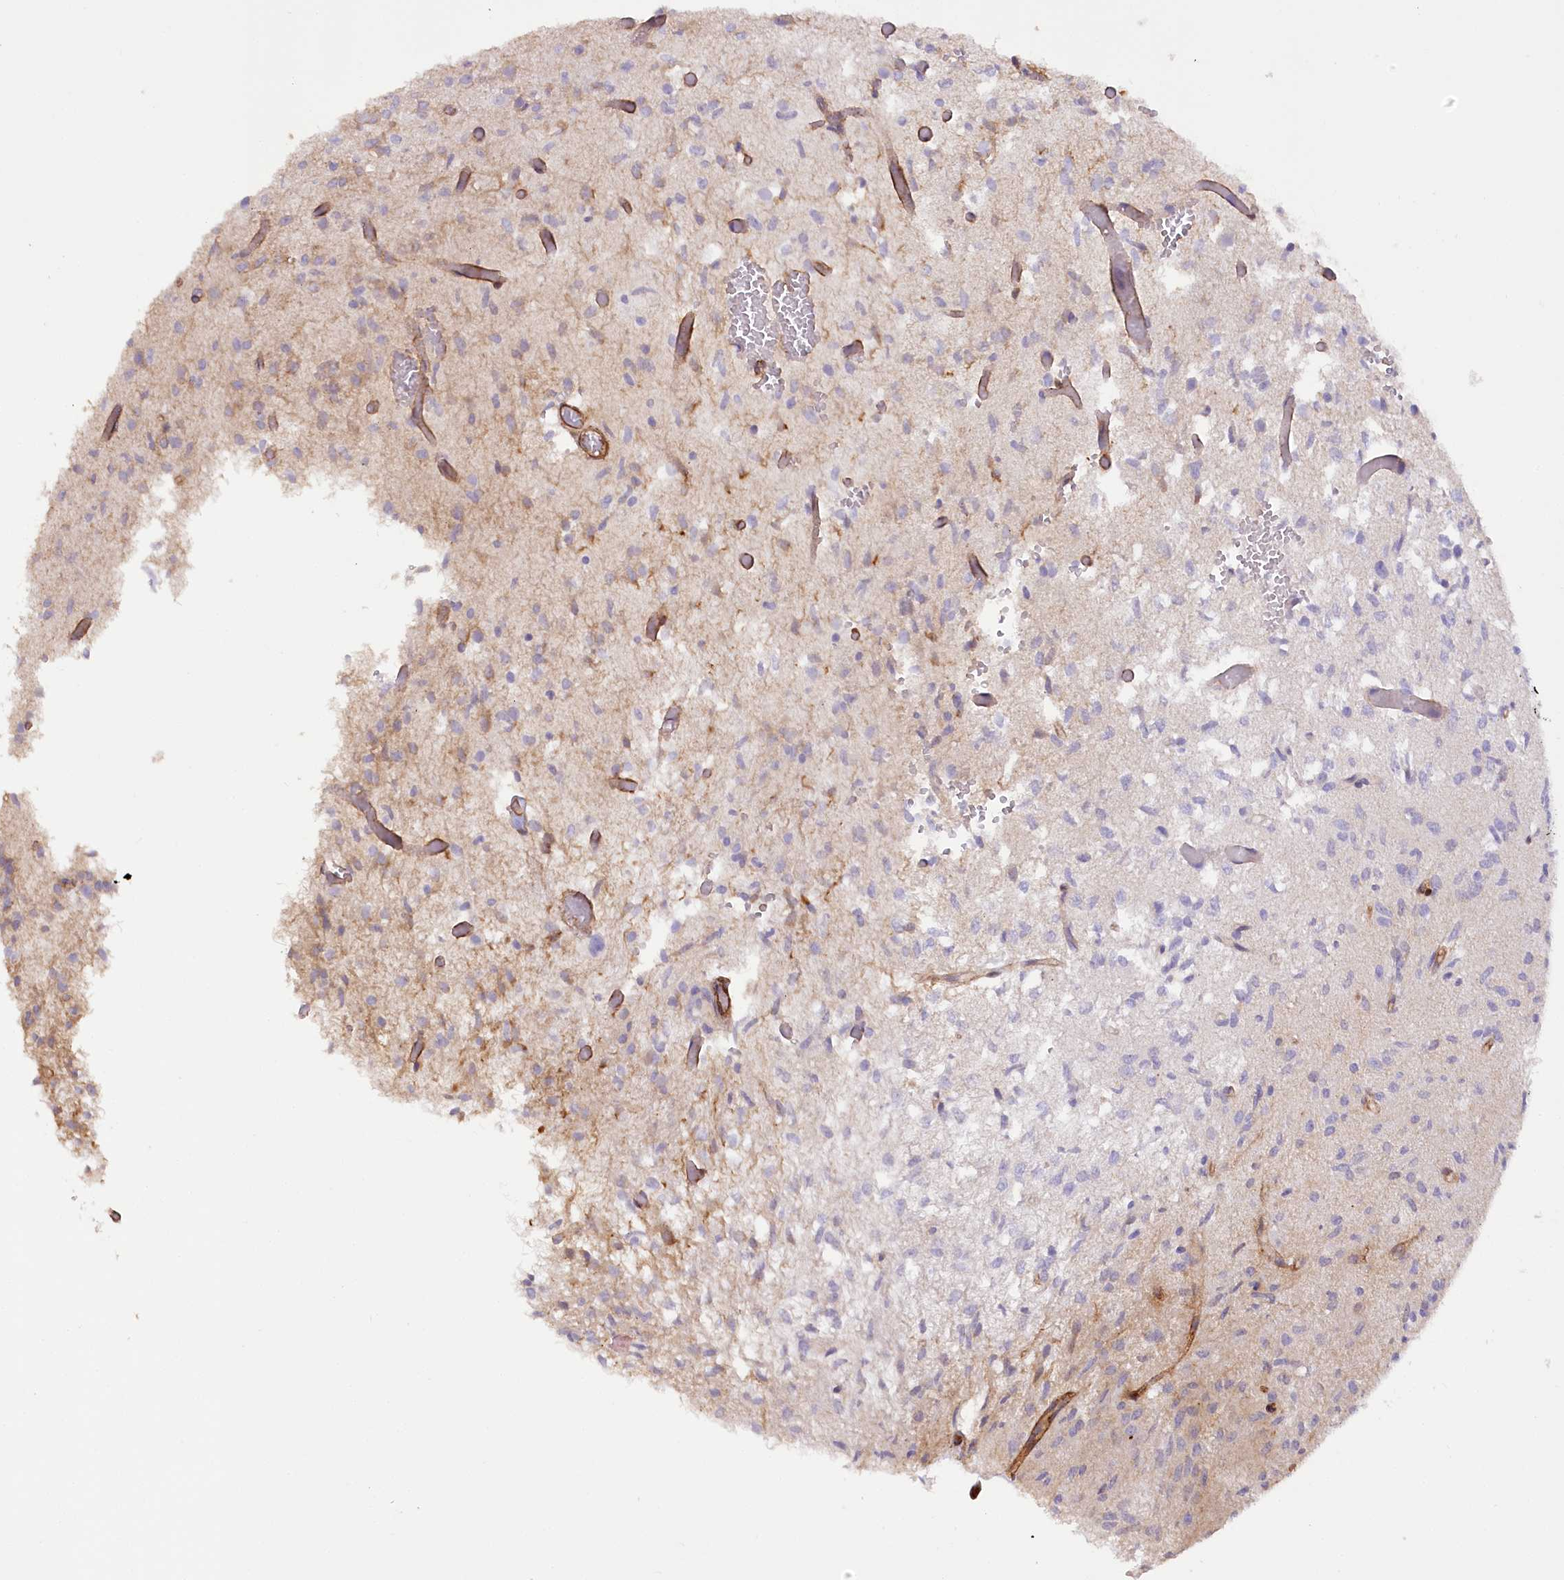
{"staining": {"intensity": "negative", "quantity": "none", "location": "none"}, "tissue": "glioma", "cell_type": "Tumor cells", "image_type": "cancer", "snomed": [{"axis": "morphology", "description": "Glioma, malignant, High grade"}, {"axis": "topography", "description": "Brain"}], "caption": "This micrograph is of glioma stained with IHC to label a protein in brown with the nuclei are counter-stained blue. There is no positivity in tumor cells.", "gene": "SYNPO2", "patient": {"sex": "female", "age": 59}}